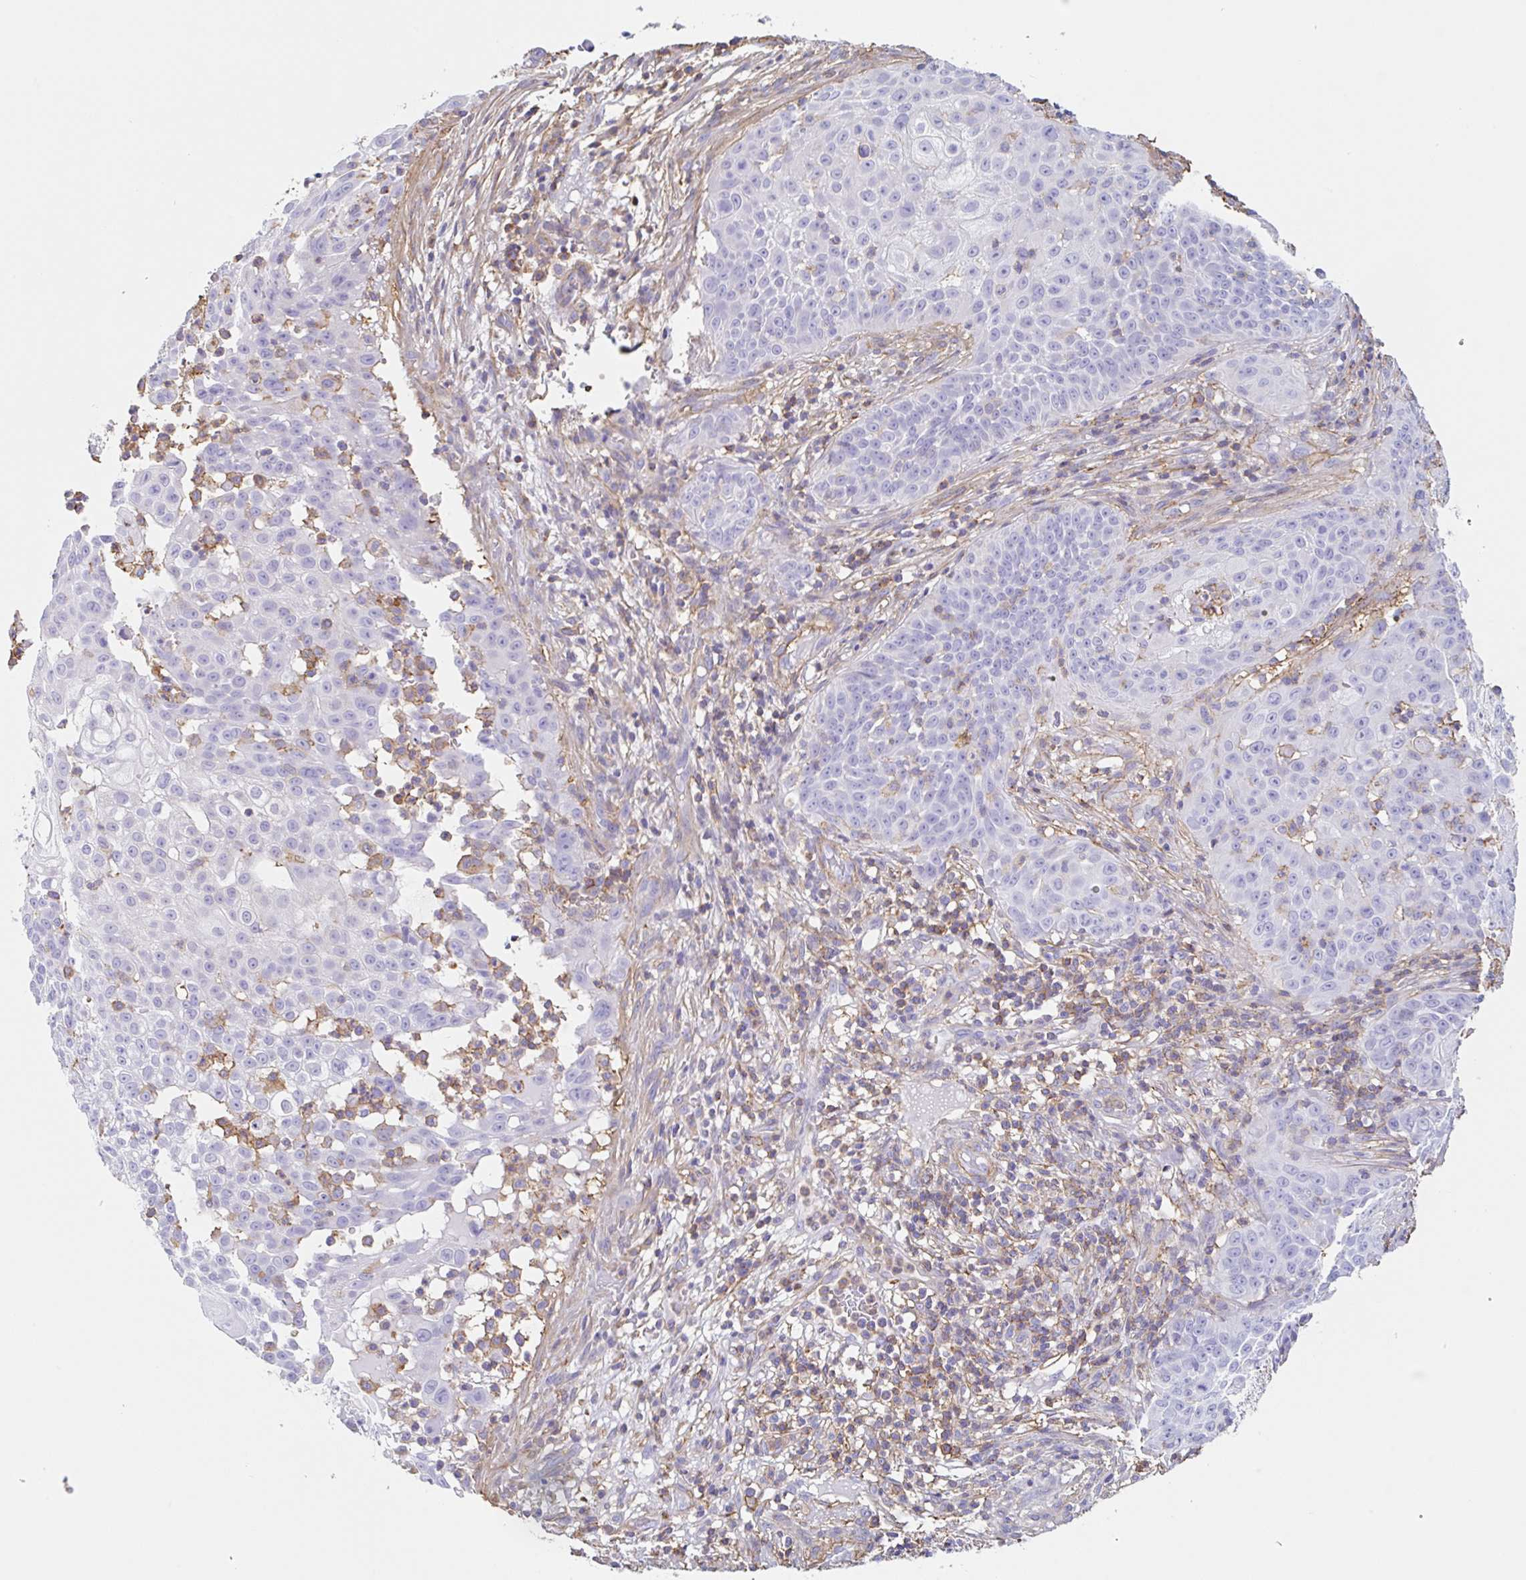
{"staining": {"intensity": "negative", "quantity": "none", "location": "none"}, "tissue": "skin cancer", "cell_type": "Tumor cells", "image_type": "cancer", "snomed": [{"axis": "morphology", "description": "Squamous cell carcinoma, NOS"}, {"axis": "topography", "description": "Skin"}], "caption": "Tumor cells show no significant staining in skin cancer (squamous cell carcinoma). (Brightfield microscopy of DAB (3,3'-diaminobenzidine) immunohistochemistry (IHC) at high magnification).", "gene": "MTTP", "patient": {"sex": "male", "age": 24}}